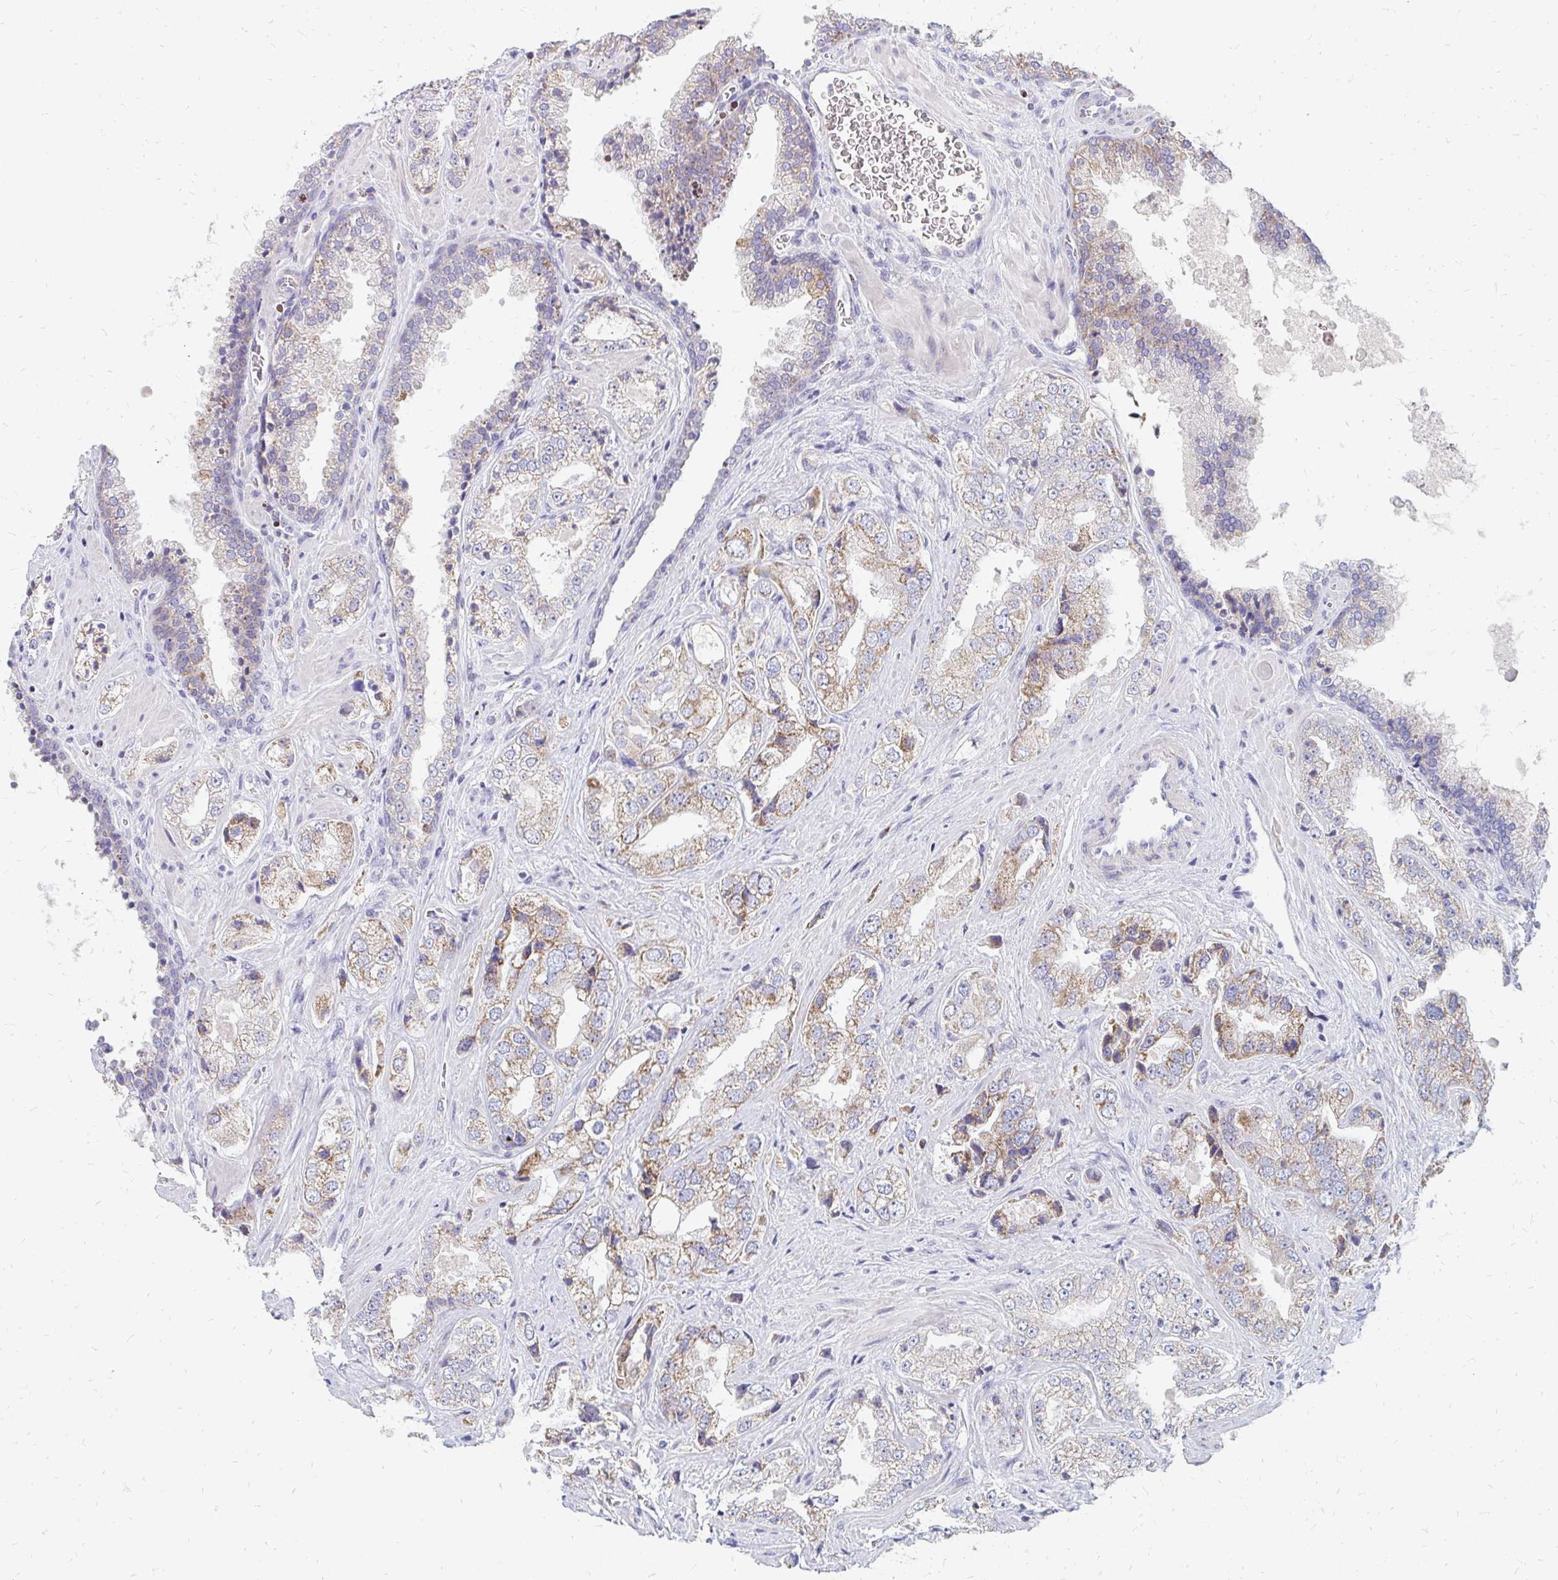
{"staining": {"intensity": "moderate", "quantity": "25%-75%", "location": "cytoplasmic/membranous"}, "tissue": "prostate cancer", "cell_type": "Tumor cells", "image_type": "cancer", "snomed": [{"axis": "morphology", "description": "Adenocarcinoma, High grade"}, {"axis": "topography", "description": "Prostate"}], "caption": "Human prostate cancer stained for a protein (brown) displays moderate cytoplasmic/membranous positive positivity in about 25%-75% of tumor cells.", "gene": "OR10V1", "patient": {"sex": "male", "age": 67}}